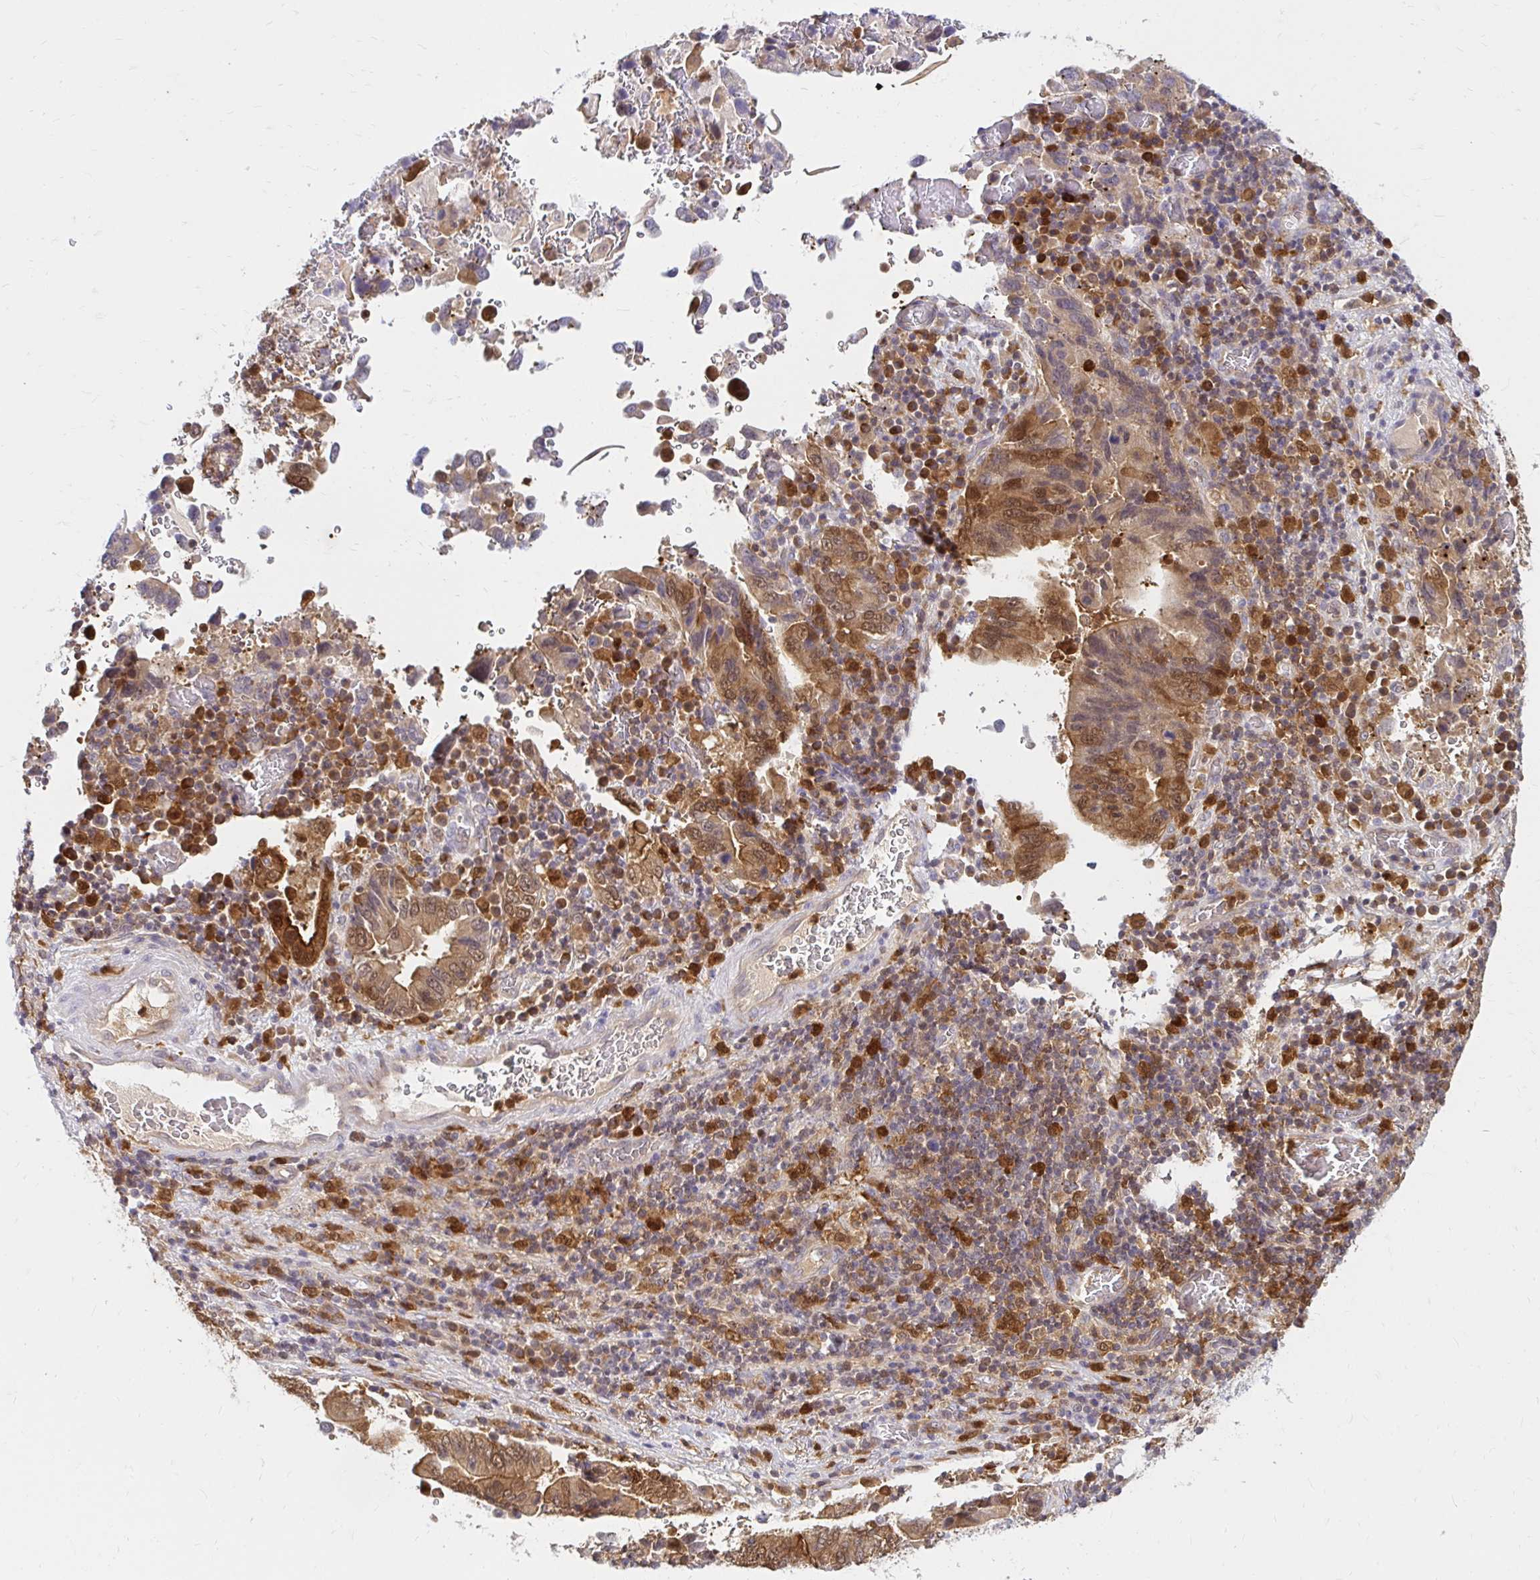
{"staining": {"intensity": "weak", "quantity": ">75%", "location": "cytoplasmic/membranous,nuclear"}, "tissue": "stomach cancer", "cell_type": "Tumor cells", "image_type": "cancer", "snomed": [{"axis": "morphology", "description": "Adenocarcinoma, NOS"}, {"axis": "topography", "description": "Stomach, upper"}], "caption": "Stomach cancer (adenocarcinoma) tissue exhibits weak cytoplasmic/membranous and nuclear positivity in approximately >75% of tumor cells Nuclei are stained in blue.", "gene": "PYCARD", "patient": {"sex": "male", "age": 74}}